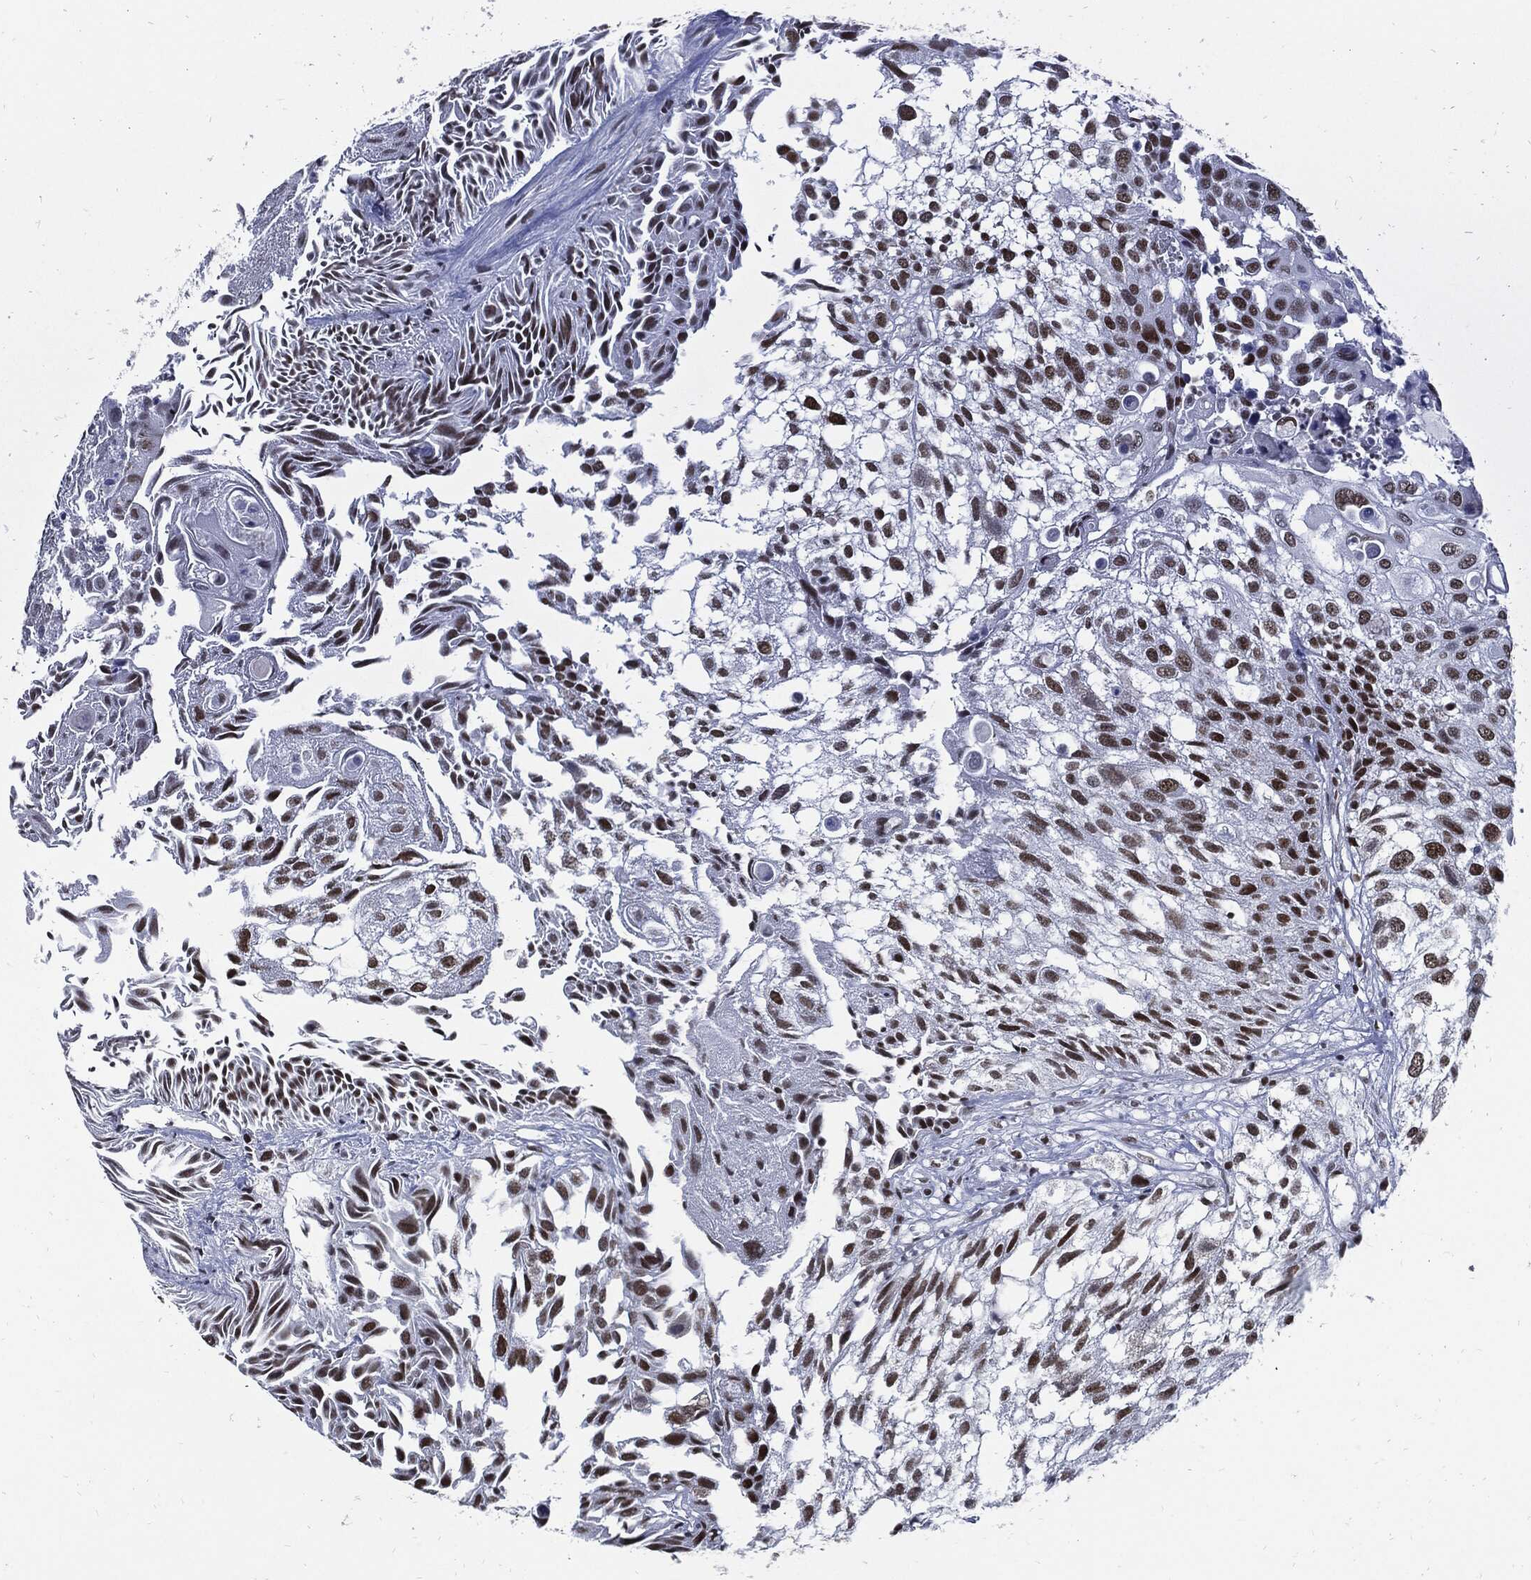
{"staining": {"intensity": "moderate", "quantity": ">75%", "location": "nuclear"}, "tissue": "urothelial cancer", "cell_type": "Tumor cells", "image_type": "cancer", "snomed": [{"axis": "morphology", "description": "Urothelial carcinoma, High grade"}, {"axis": "topography", "description": "Urinary bladder"}], "caption": "Protein staining of urothelial carcinoma (high-grade) tissue reveals moderate nuclear positivity in approximately >75% of tumor cells.", "gene": "TERF2", "patient": {"sex": "female", "age": 79}}